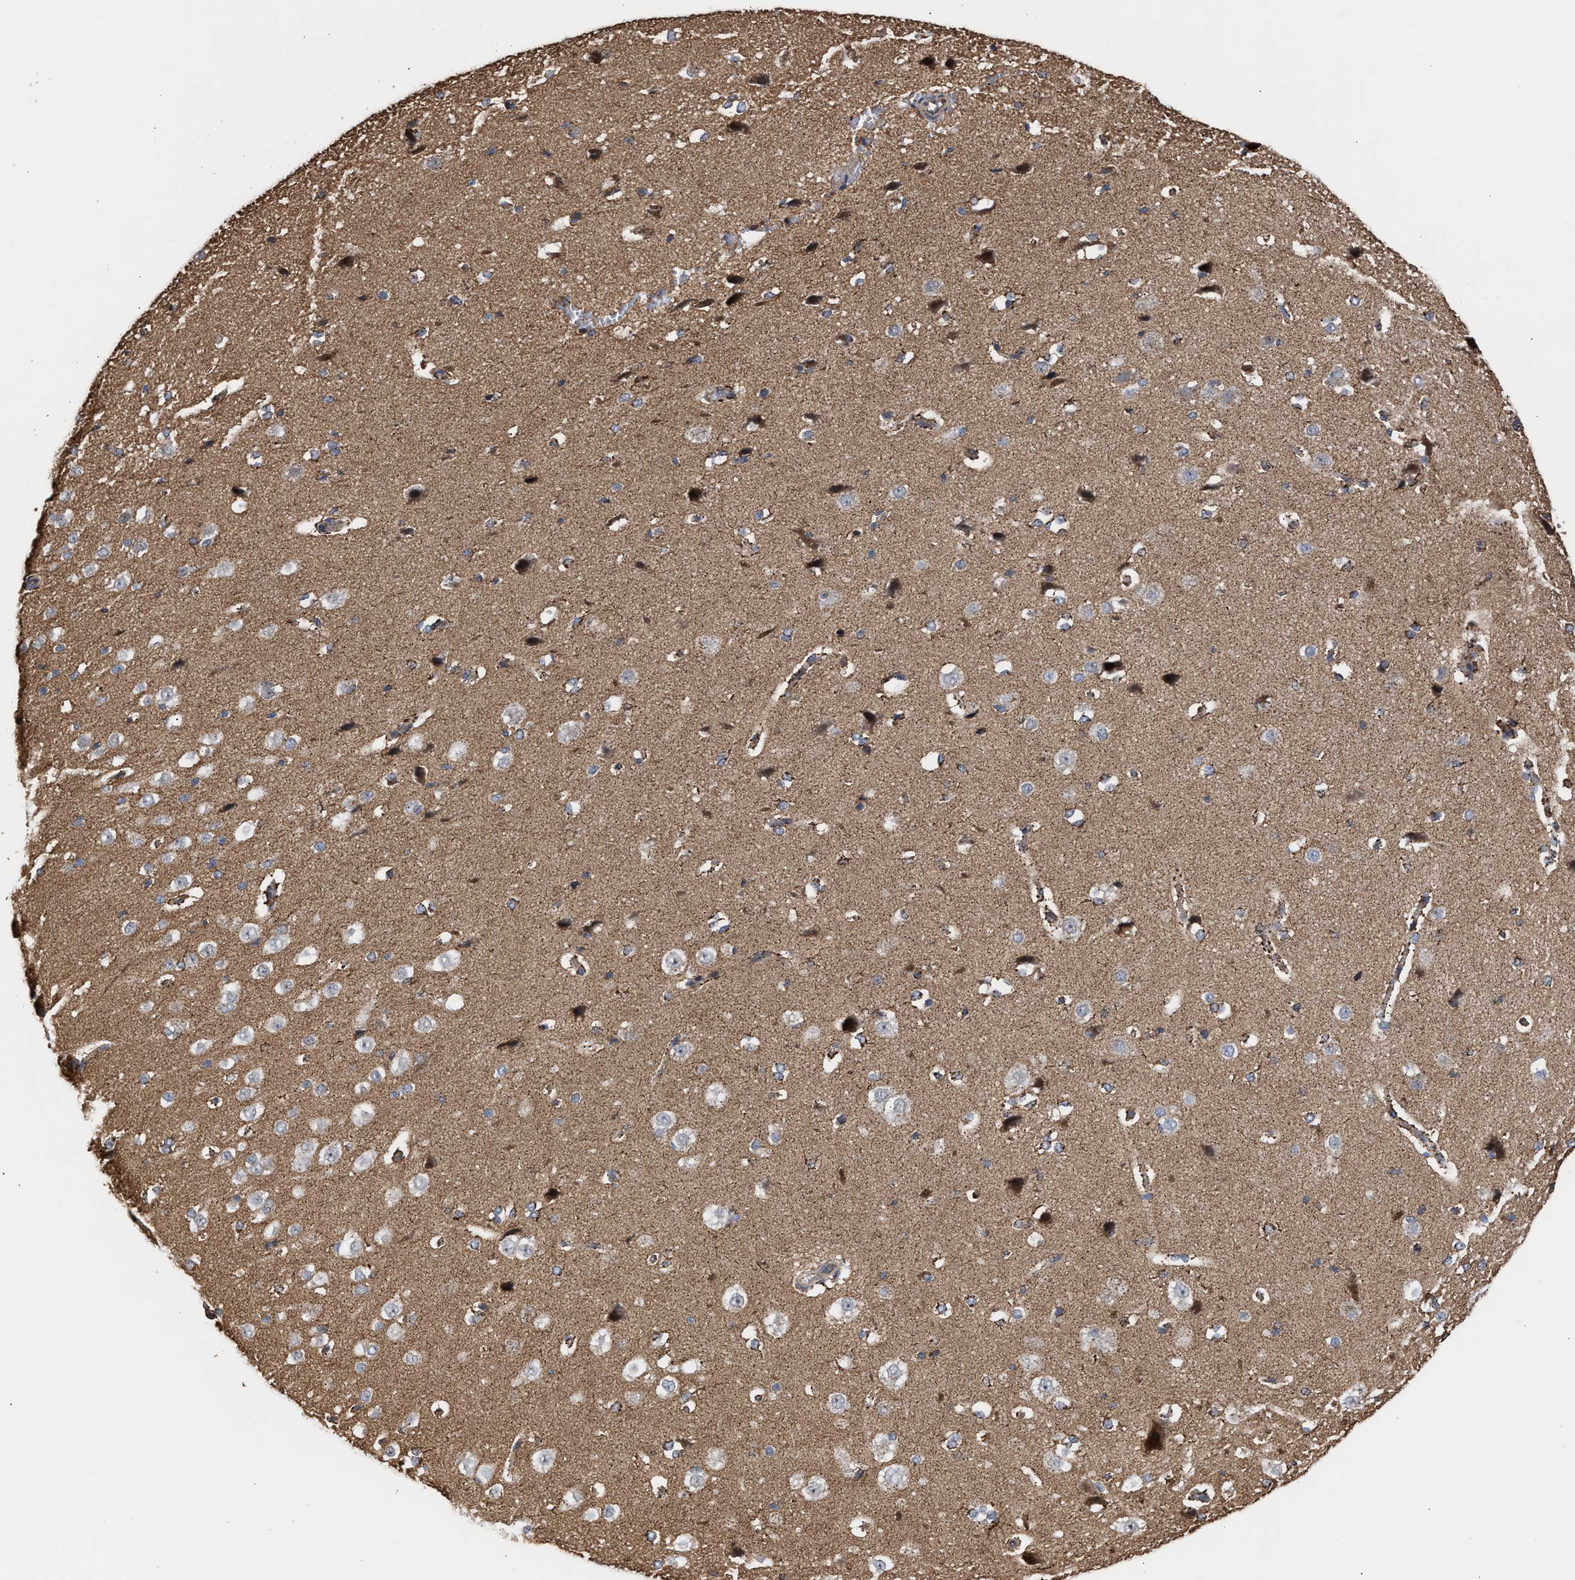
{"staining": {"intensity": "moderate", "quantity": ">75%", "location": "cytoplasmic/membranous"}, "tissue": "cerebral cortex", "cell_type": "Endothelial cells", "image_type": "normal", "snomed": [{"axis": "morphology", "description": "Normal tissue, NOS"}, {"axis": "morphology", "description": "Developmental malformation"}, {"axis": "topography", "description": "Cerebral cortex"}], "caption": "Immunohistochemical staining of normal human cerebral cortex exhibits moderate cytoplasmic/membranous protein staining in about >75% of endothelial cells. (Brightfield microscopy of DAB IHC at high magnification).", "gene": "EXOSC2", "patient": {"sex": "female", "age": 30}}